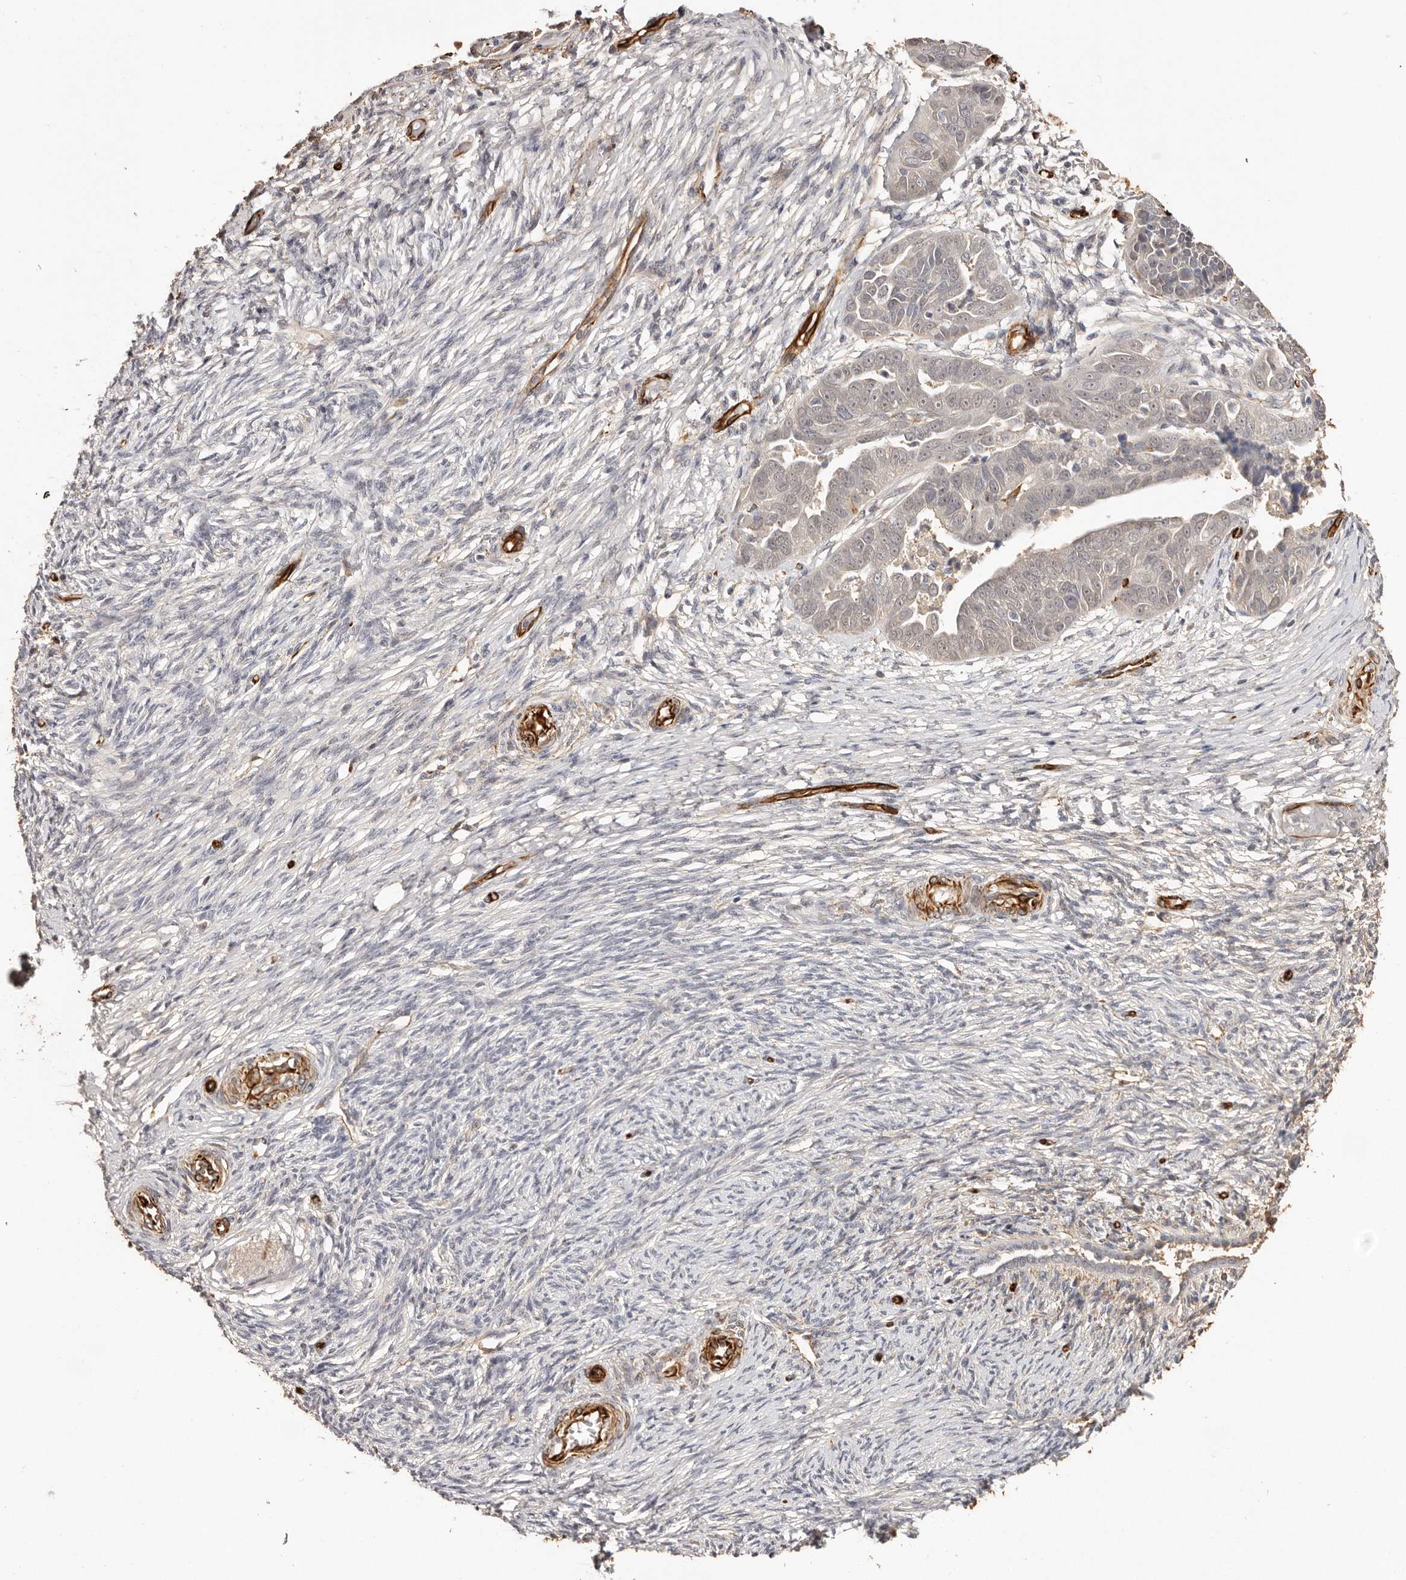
{"staining": {"intensity": "negative", "quantity": "none", "location": "none"}, "tissue": "ovarian cancer", "cell_type": "Tumor cells", "image_type": "cancer", "snomed": [{"axis": "morphology", "description": "Cystadenocarcinoma, serous, NOS"}, {"axis": "topography", "description": "Ovary"}], "caption": "DAB (3,3'-diaminobenzidine) immunohistochemical staining of human serous cystadenocarcinoma (ovarian) shows no significant positivity in tumor cells.", "gene": "ZNF557", "patient": {"sex": "female", "age": 44}}